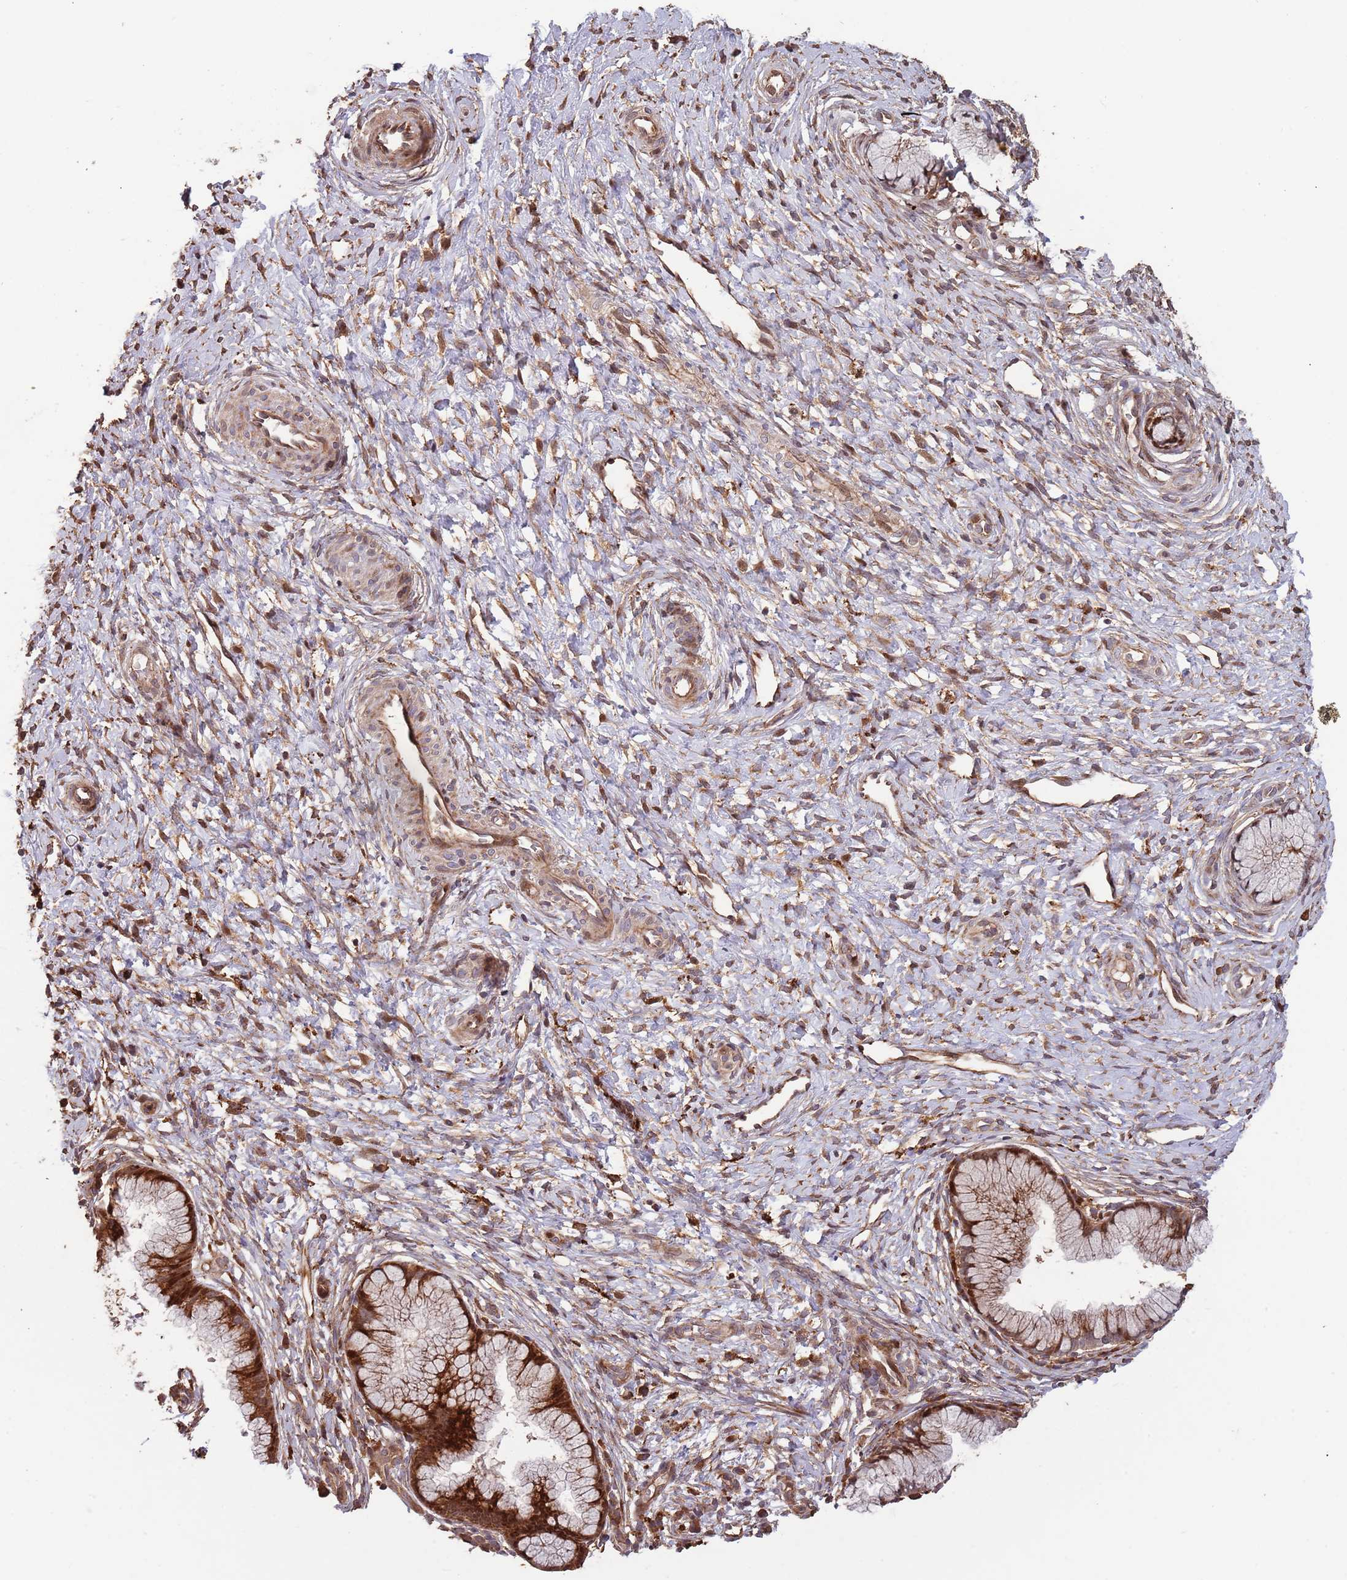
{"staining": {"intensity": "strong", "quantity": "25%-75%", "location": "cytoplasmic/membranous,nuclear"}, "tissue": "cervix", "cell_type": "Glandular cells", "image_type": "normal", "snomed": [{"axis": "morphology", "description": "Normal tissue, NOS"}, {"axis": "topography", "description": "Cervix"}], "caption": "Normal cervix displays strong cytoplasmic/membranous,nuclear expression in about 25%-75% of glandular cells.", "gene": "ZNF428", "patient": {"sex": "female", "age": 36}}